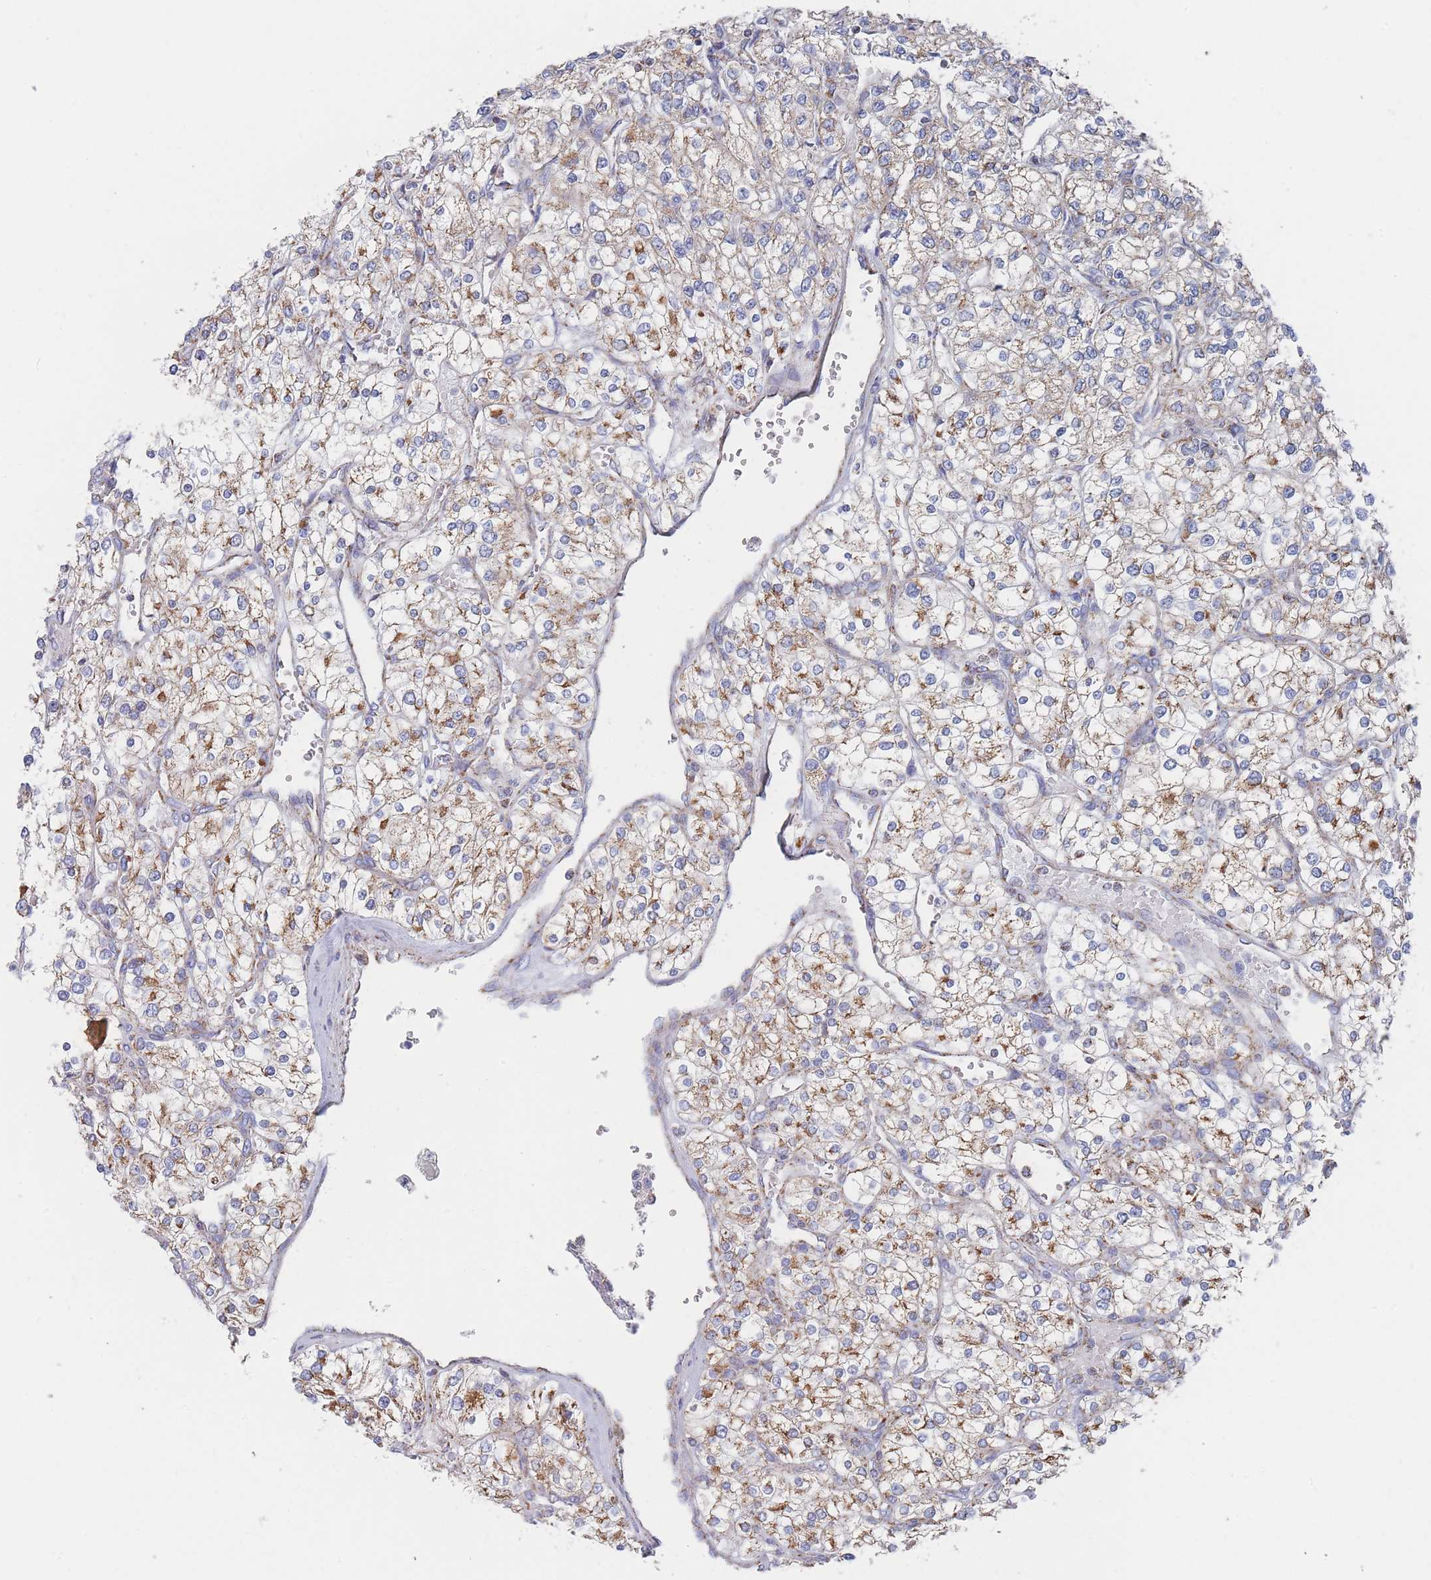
{"staining": {"intensity": "moderate", "quantity": "25%-75%", "location": "cytoplasmic/membranous"}, "tissue": "renal cancer", "cell_type": "Tumor cells", "image_type": "cancer", "snomed": [{"axis": "morphology", "description": "Adenocarcinoma, NOS"}, {"axis": "topography", "description": "Kidney"}], "caption": "An image showing moderate cytoplasmic/membranous positivity in about 25%-75% of tumor cells in adenocarcinoma (renal), as visualized by brown immunohistochemical staining.", "gene": "IKZF4", "patient": {"sex": "male", "age": 80}}